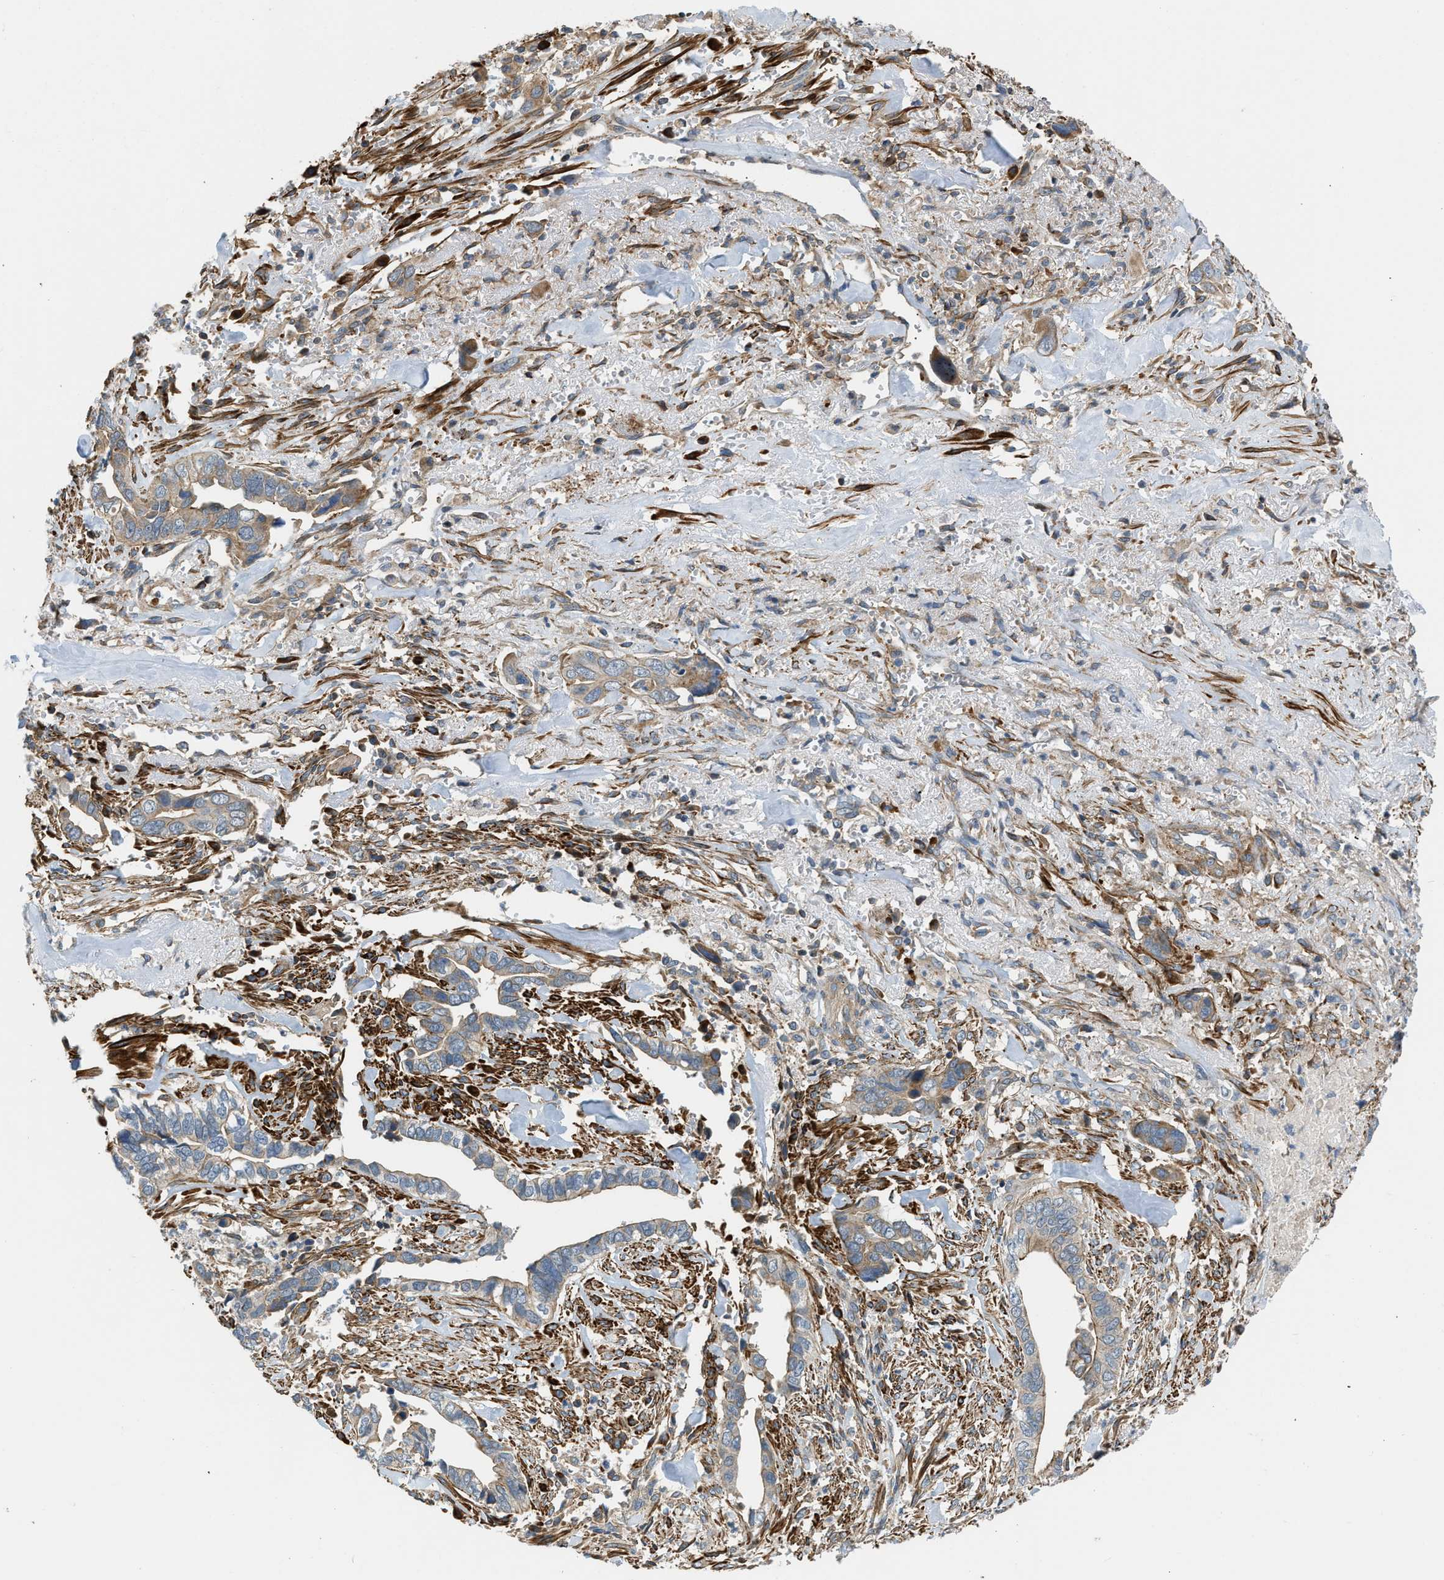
{"staining": {"intensity": "moderate", "quantity": "<25%", "location": "cytoplasmic/membranous"}, "tissue": "liver cancer", "cell_type": "Tumor cells", "image_type": "cancer", "snomed": [{"axis": "morphology", "description": "Cholangiocarcinoma"}, {"axis": "topography", "description": "Liver"}], "caption": "An IHC image of tumor tissue is shown. Protein staining in brown shows moderate cytoplasmic/membranous positivity in liver cancer within tumor cells.", "gene": "BTN3A2", "patient": {"sex": "female", "age": 79}}